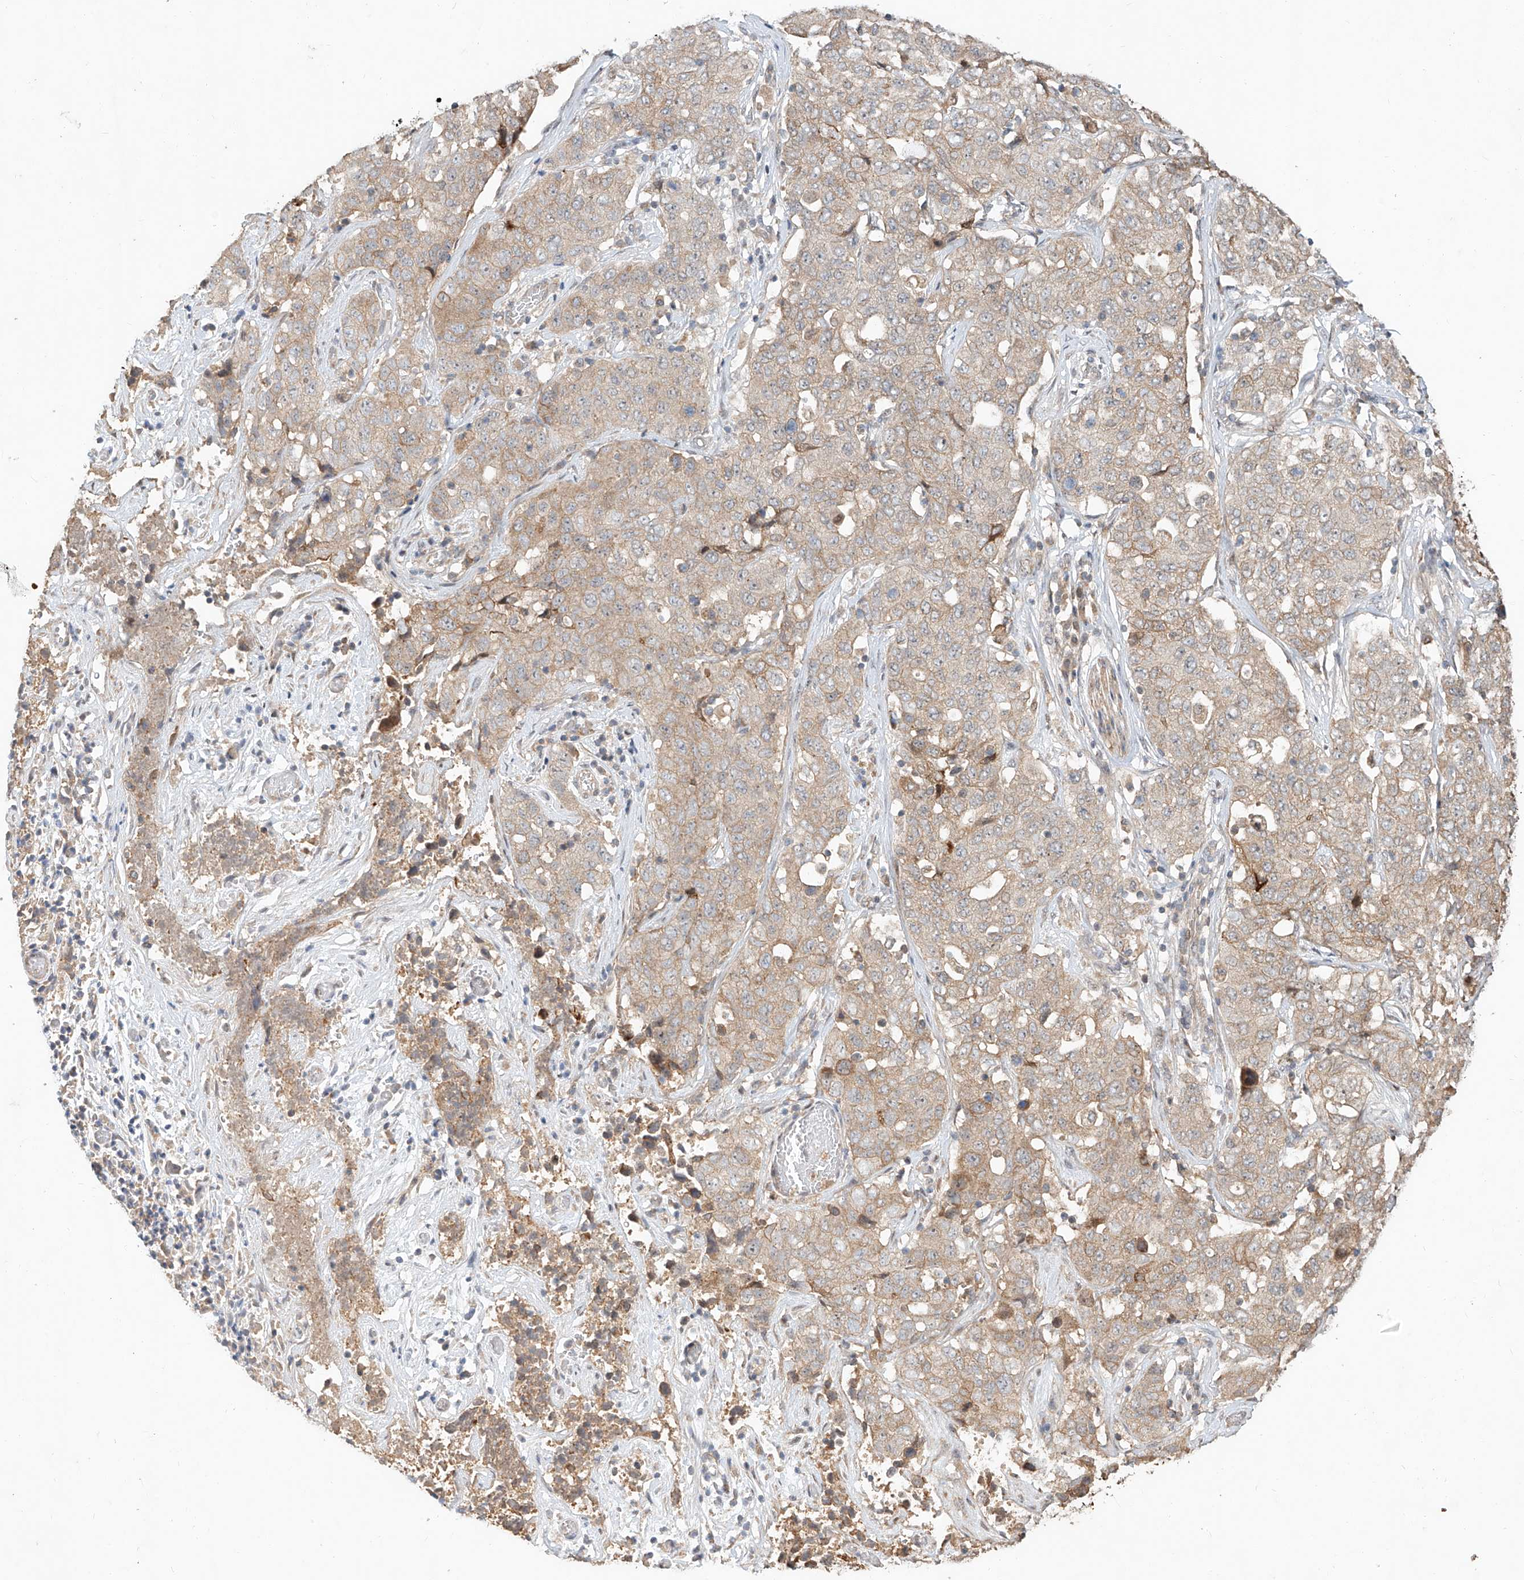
{"staining": {"intensity": "moderate", "quantity": "25%-75%", "location": "cytoplasmic/membranous"}, "tissue": "stomach cancer", "cell_type": "Tumor cells", "image_type": "cancer", "snomed": [{"axis": "morphology", "description": "Normal tissue, NOS"}, {"axis": "morphology", "description": "Adenocarcinoma, NOS"}, {"axis": "topography", "description": "Lymph node"}, {"axis": "topography", "description": "Stomach"}], "caption": "Adenocarcinoma (stomach) stained with a protein marker reveals moderate staining in tumor cells.", "gene": "TMEM61", "patient": {"sex": "male", "age": 48}}